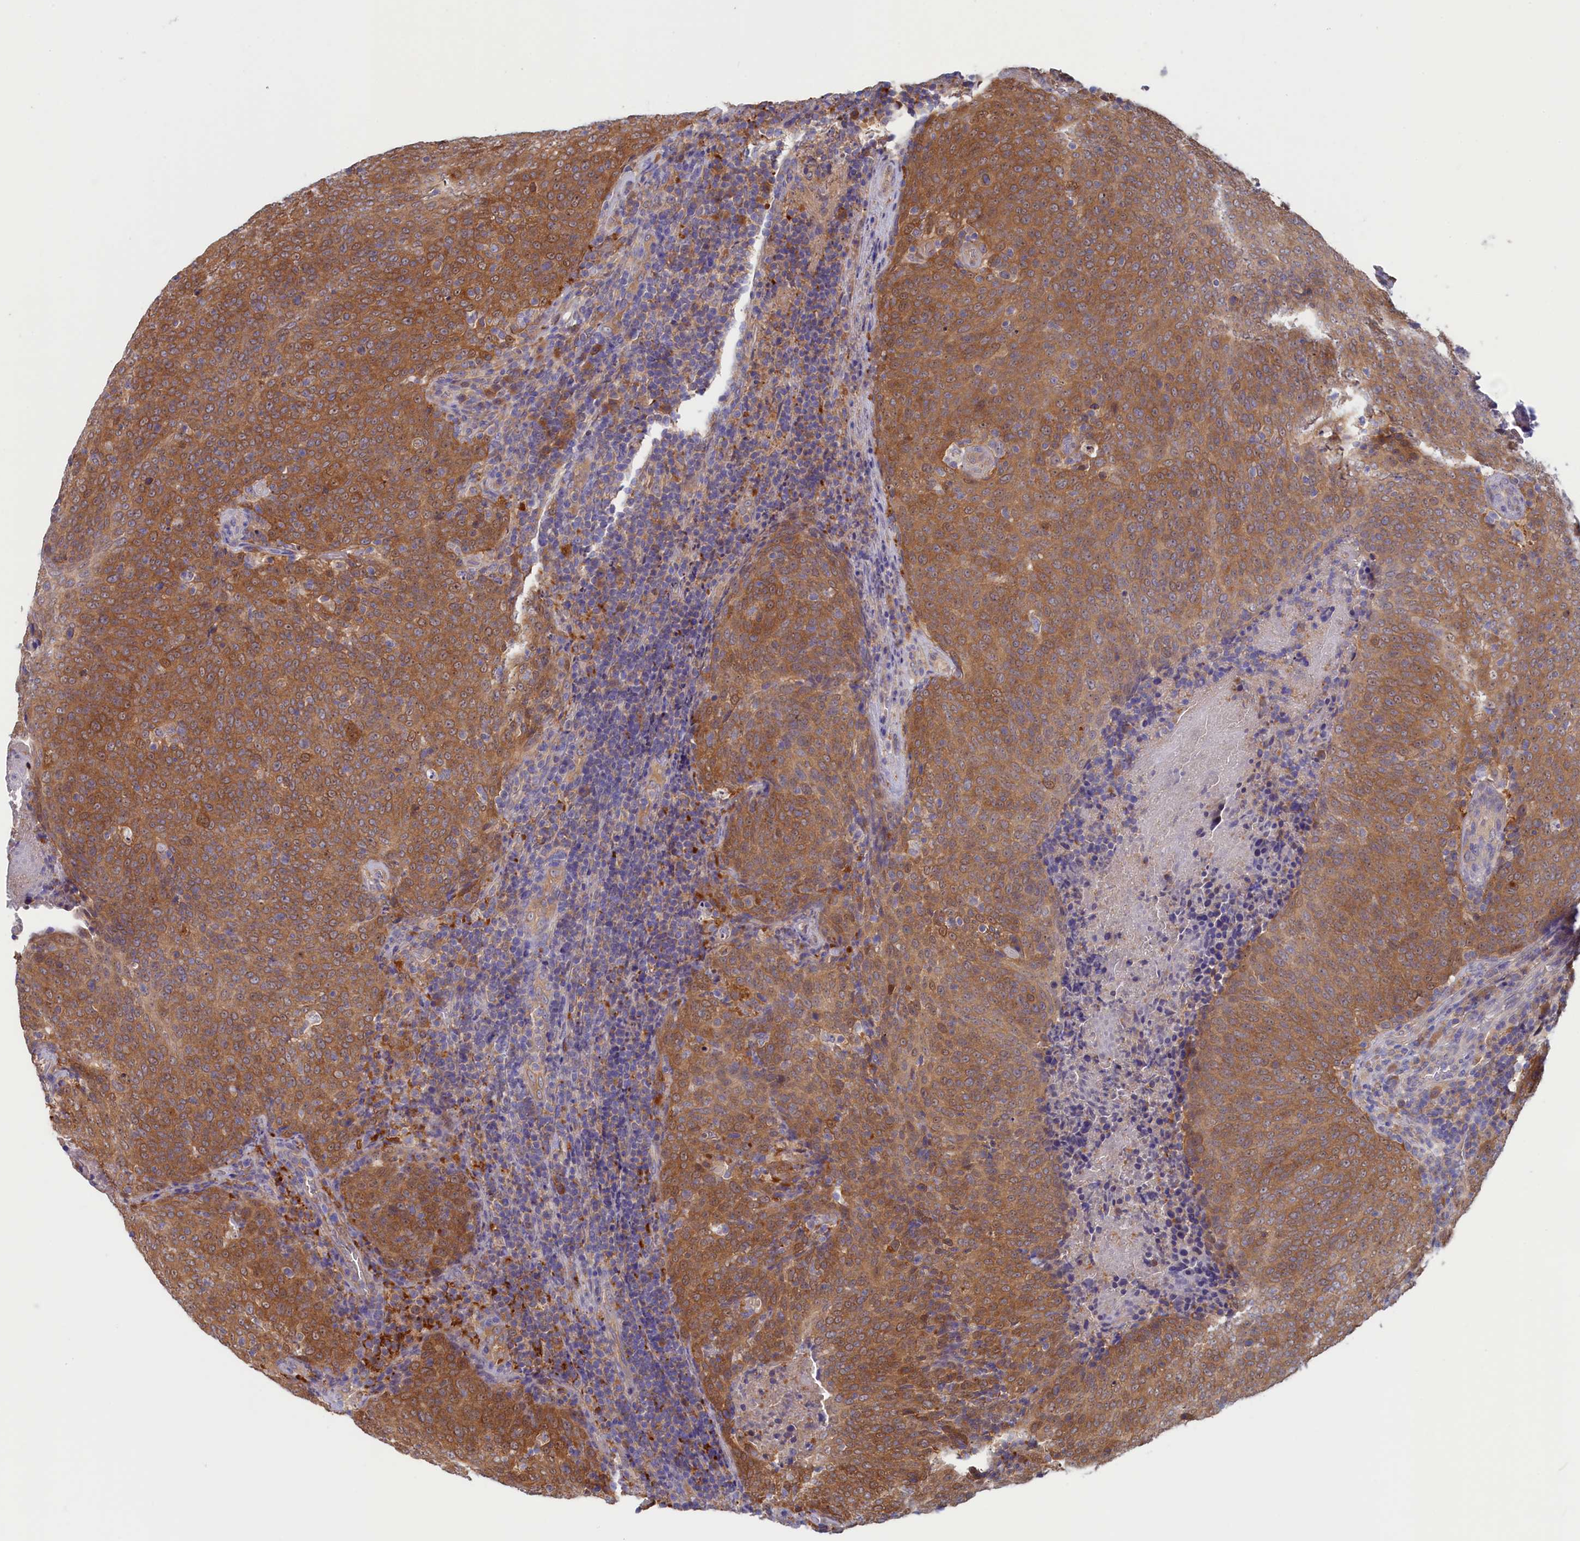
{"staining": {"intensity": "moderate", "quantity": ">75%", "location": "cytoplasmic/membranous"}, "tissue": "head and neck cancer", "cell_type": "Tumor cells", "image_type": "cancer", "snomed": [{"axis": "morphology", "description": "Squamous cell carcinoma, NOS"}, {"axis": "morphology", "description": "Squamous cell carcinoma, metastatic, NOS"}, {"axis": "topography", "description": "Lymph node"}, {"axis": "topography", "description": "Head-Neck"}], "caption": "Protein analysis of head and neck cancer tissue shows moderate cytoplasmic/membranous expression in approximately >75% of tumor cells. The staining is performed using DAB brown chromogen to label protein expression. The nuclei are counter-stained blue using hematoxylin.", "gene": "SYNDIG1L", "patient": {"sex": "male", "age": 62}}